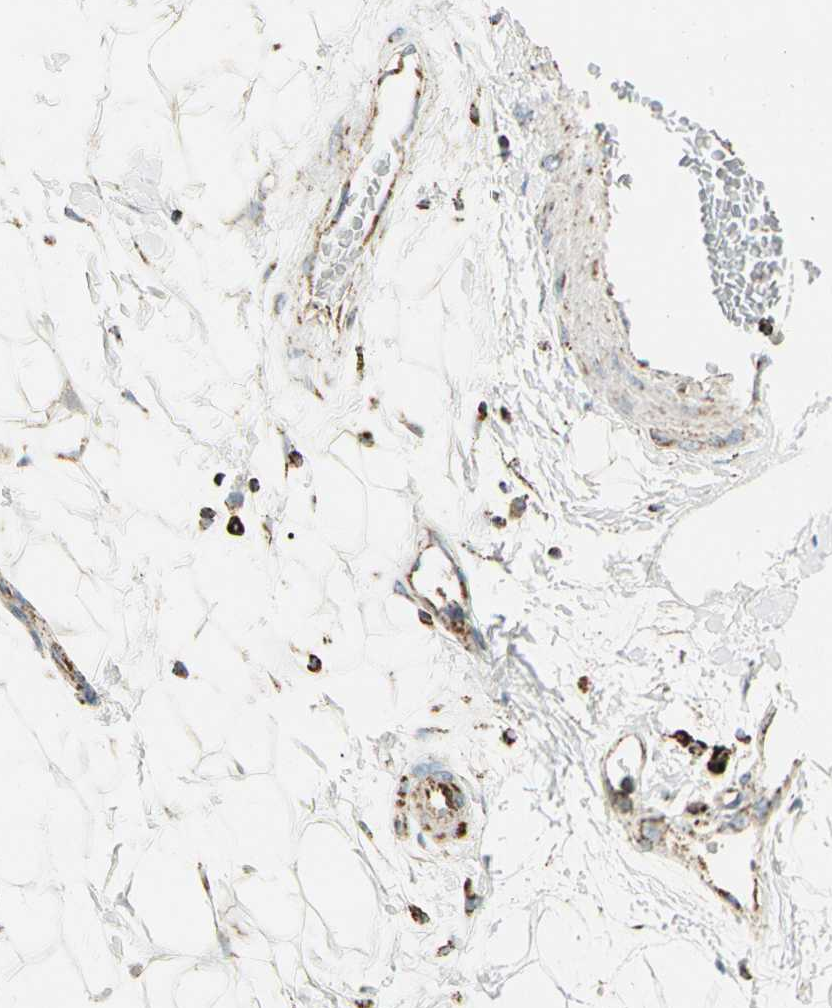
{"staining": {"intensity": "moderate", "quantity": "<25%", "location": "cytoplasmic/membranous"}, "tissue": "adipose tissue", "cell_type": "Adipocytes", "image_type": "normal", "snomed": [{"axis": "morphology", "description": "Normal tissue, NOS"}, {"axis": "topography", "description": "Soft tissue"}], "caption": "Immunohistochemical staining of normal adipose tissue demonstrates <25% levels of moderate cytoplasmic/membranous protein expression in approximately <25% of adipocytes.", "gene": "ME2", "patient": {"sex": "male", "age": 72}}